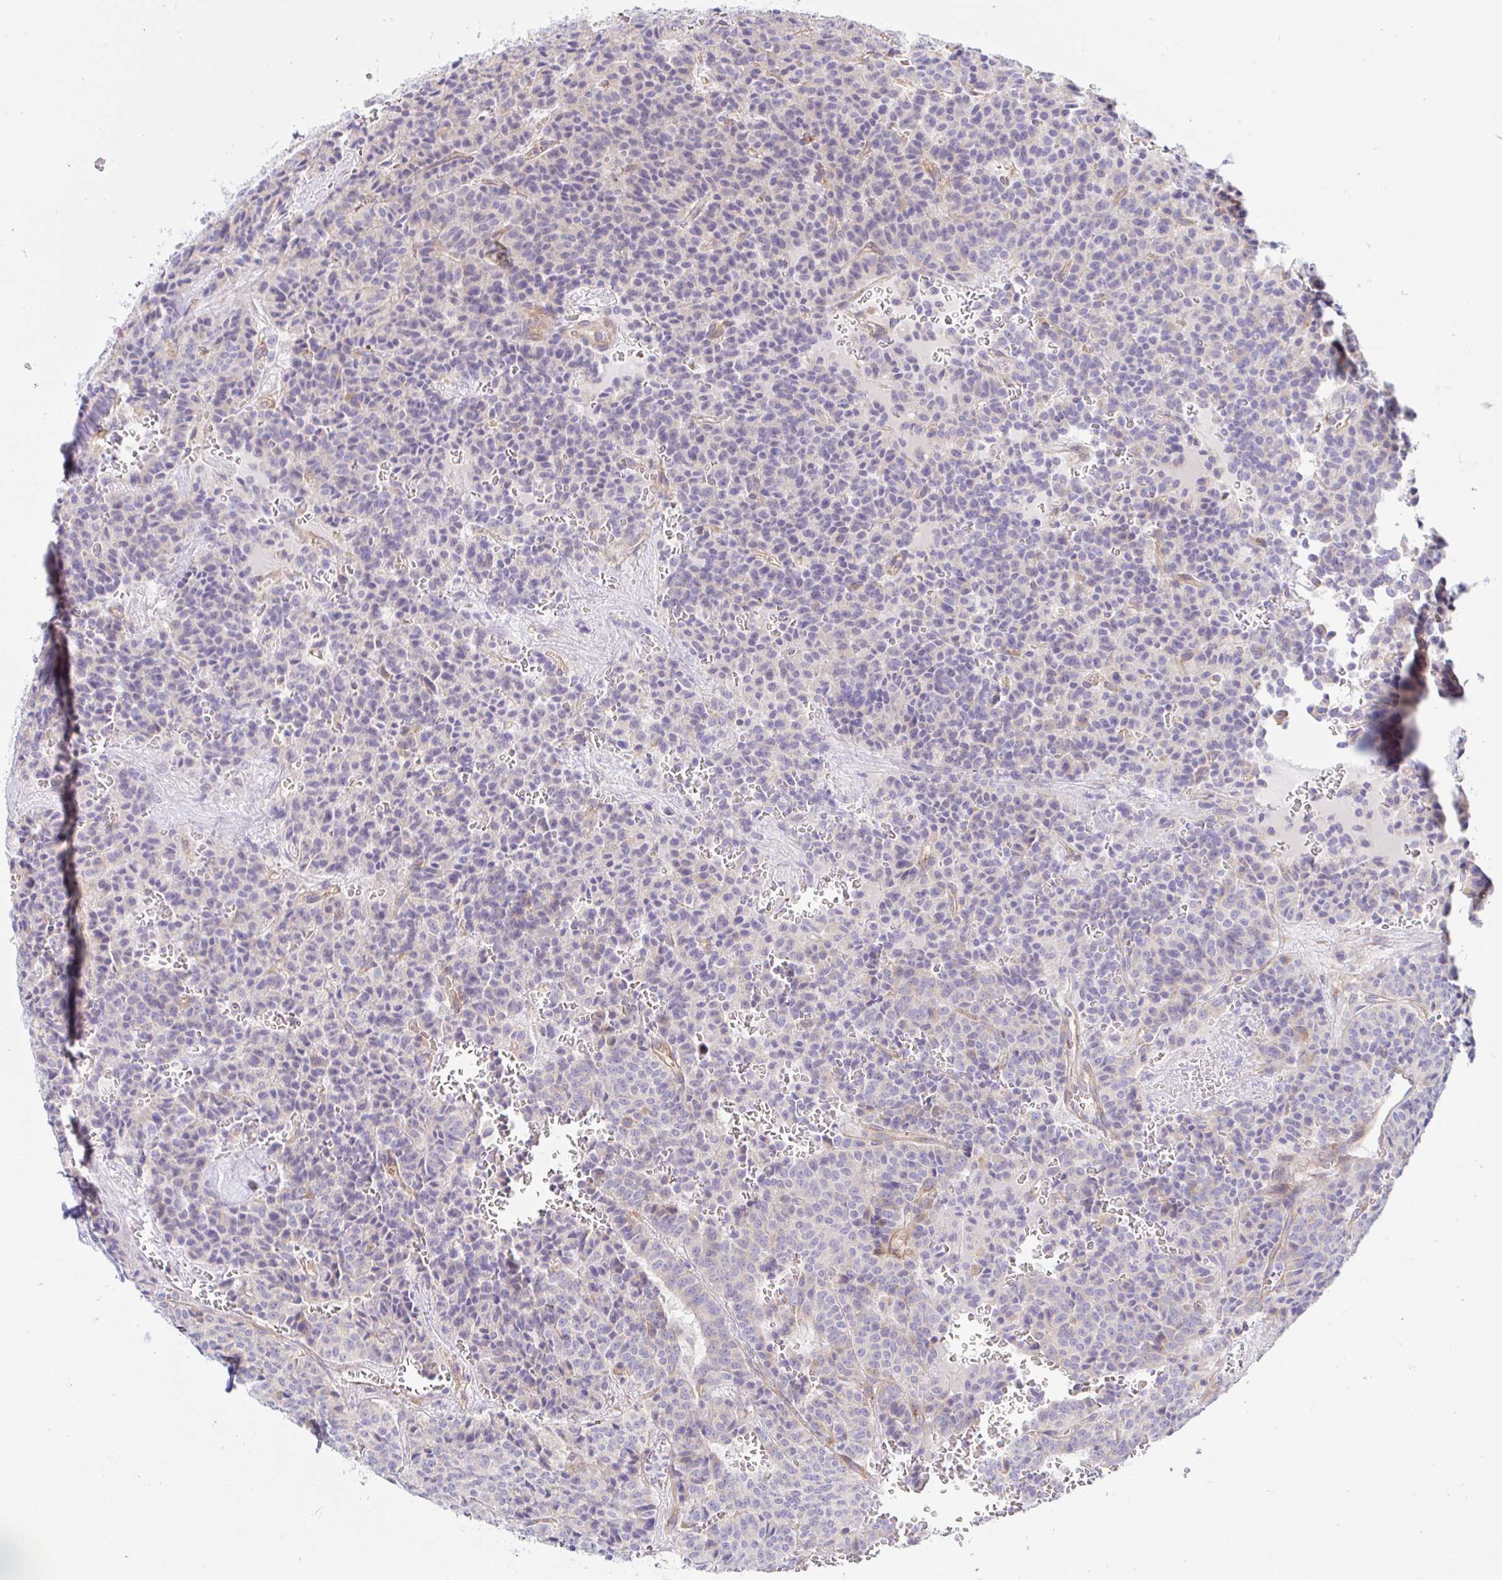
{"staining": {"intensity": "negative", "quantity": "none", "location": "none"}, "tissue": "carcinoid", "cell_type": "Tumor cells", "image_type": "cancer", "snomed": [{"axis": "morphology", "description": "Carcinoid, malignant, NOS"}, {"axis": "topography", "description": "Lung"}], "caption": "Immunohistochemical staining of human carcinoid (malignant) exhibits no significant positivity in tumor cells.", "gene": "ARL4D", "patient": {"sex": "male", "age": 70}}